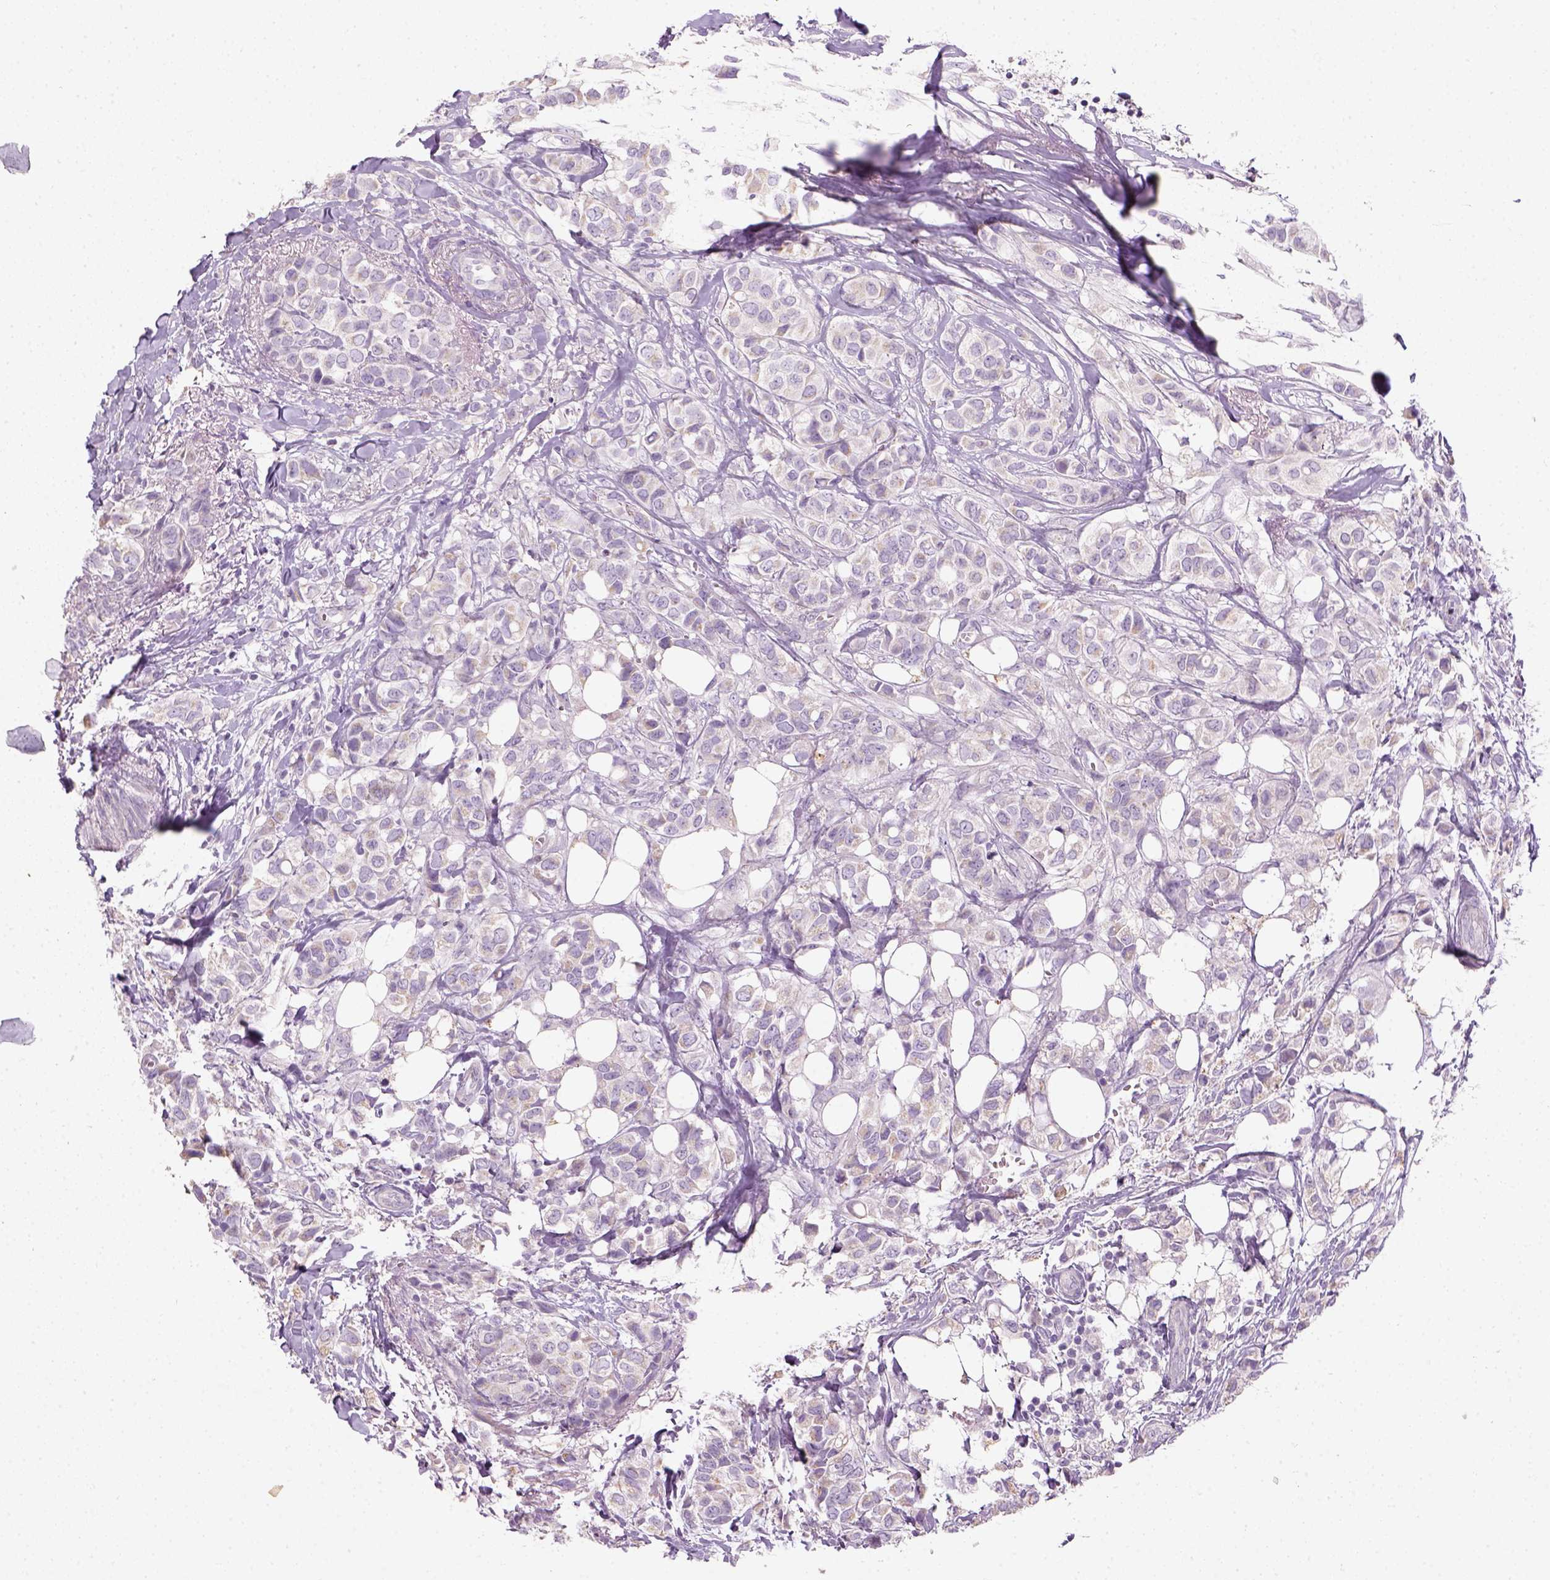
{"staining": {"intensity": "weak", "quantity": ">75%", "location": "cytoplasmic/membranous"}, "tissue": "breast cancer", "cell_type": "Tumor cells", "image_type": "cancer", "snomed": [{"axis": "morphology", "description": "Duct carcinoma"}, {"axis": "topography", "description": "Breast"}], "caption": "Human invasive ductal carcinoma (breast) stained for a protein (brown) shows weak cytoplasmic/membranous positive staining in about >75% of tumor cells.", "gene": "NUDT6", "patient": {"sex": "female", "age": 85}}